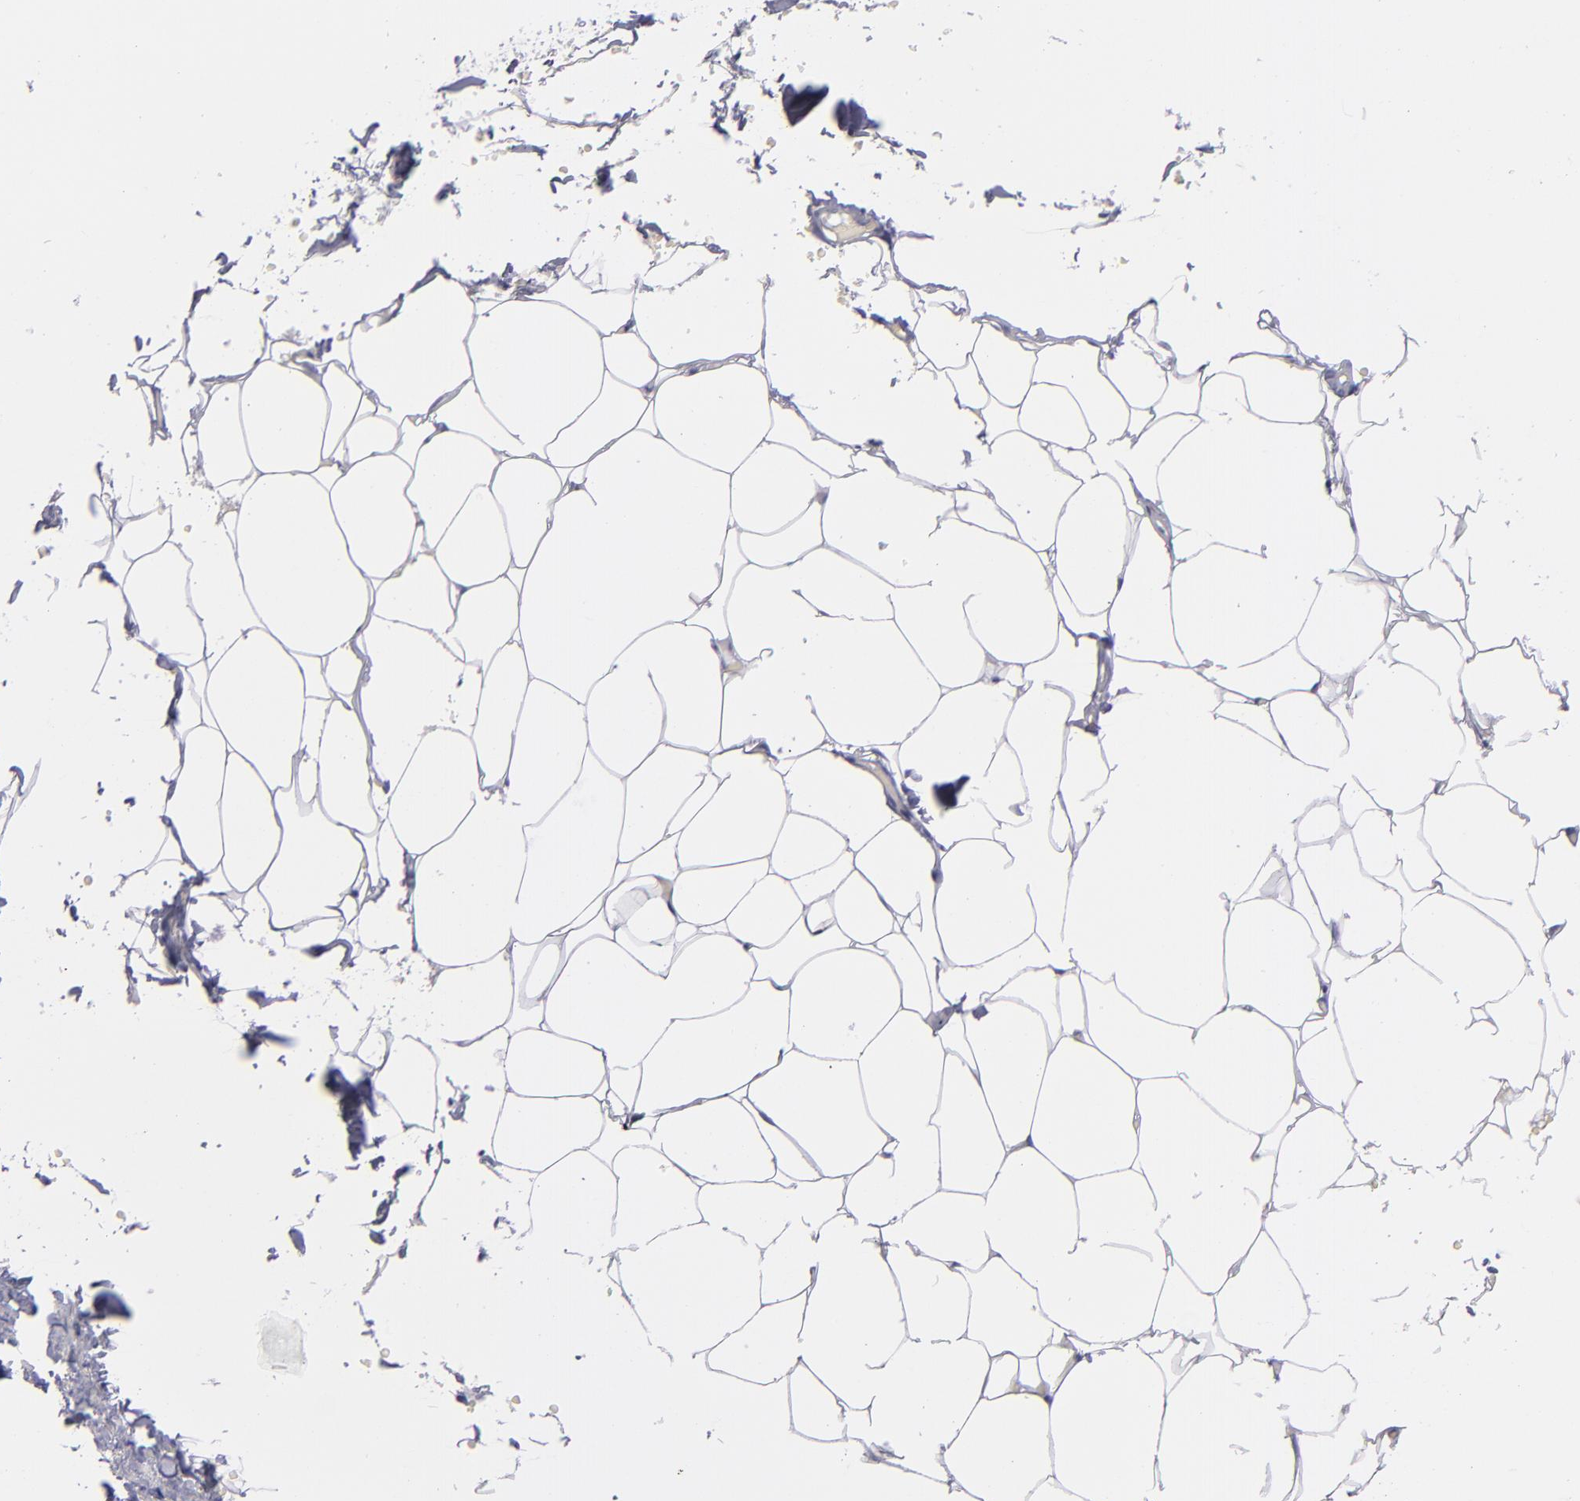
{"staining": {"intensity": "negative", "quantity": "none", "location": "none"}, "tissue": "adipose tissue", "cell_type": "Adipocytes", "image_type": "normal", "snomed": [{"axis": "morphology", "description": "Normal tissue, NOS"}, {"axis": "topography", "description": "Soft tissue"}, {"axis": "topography", "description": "Peripheral nerve tissue"}], "caption": "Immunohistochemistry (IHC) of normal adipose tissue shows no expression in adipocytes. The staining is performed using DAB brown chromogen with nuclei counter-stained in using hematoxylin.", "gene": "MYH11", "patient": {"sex": "female", "age": 68}}